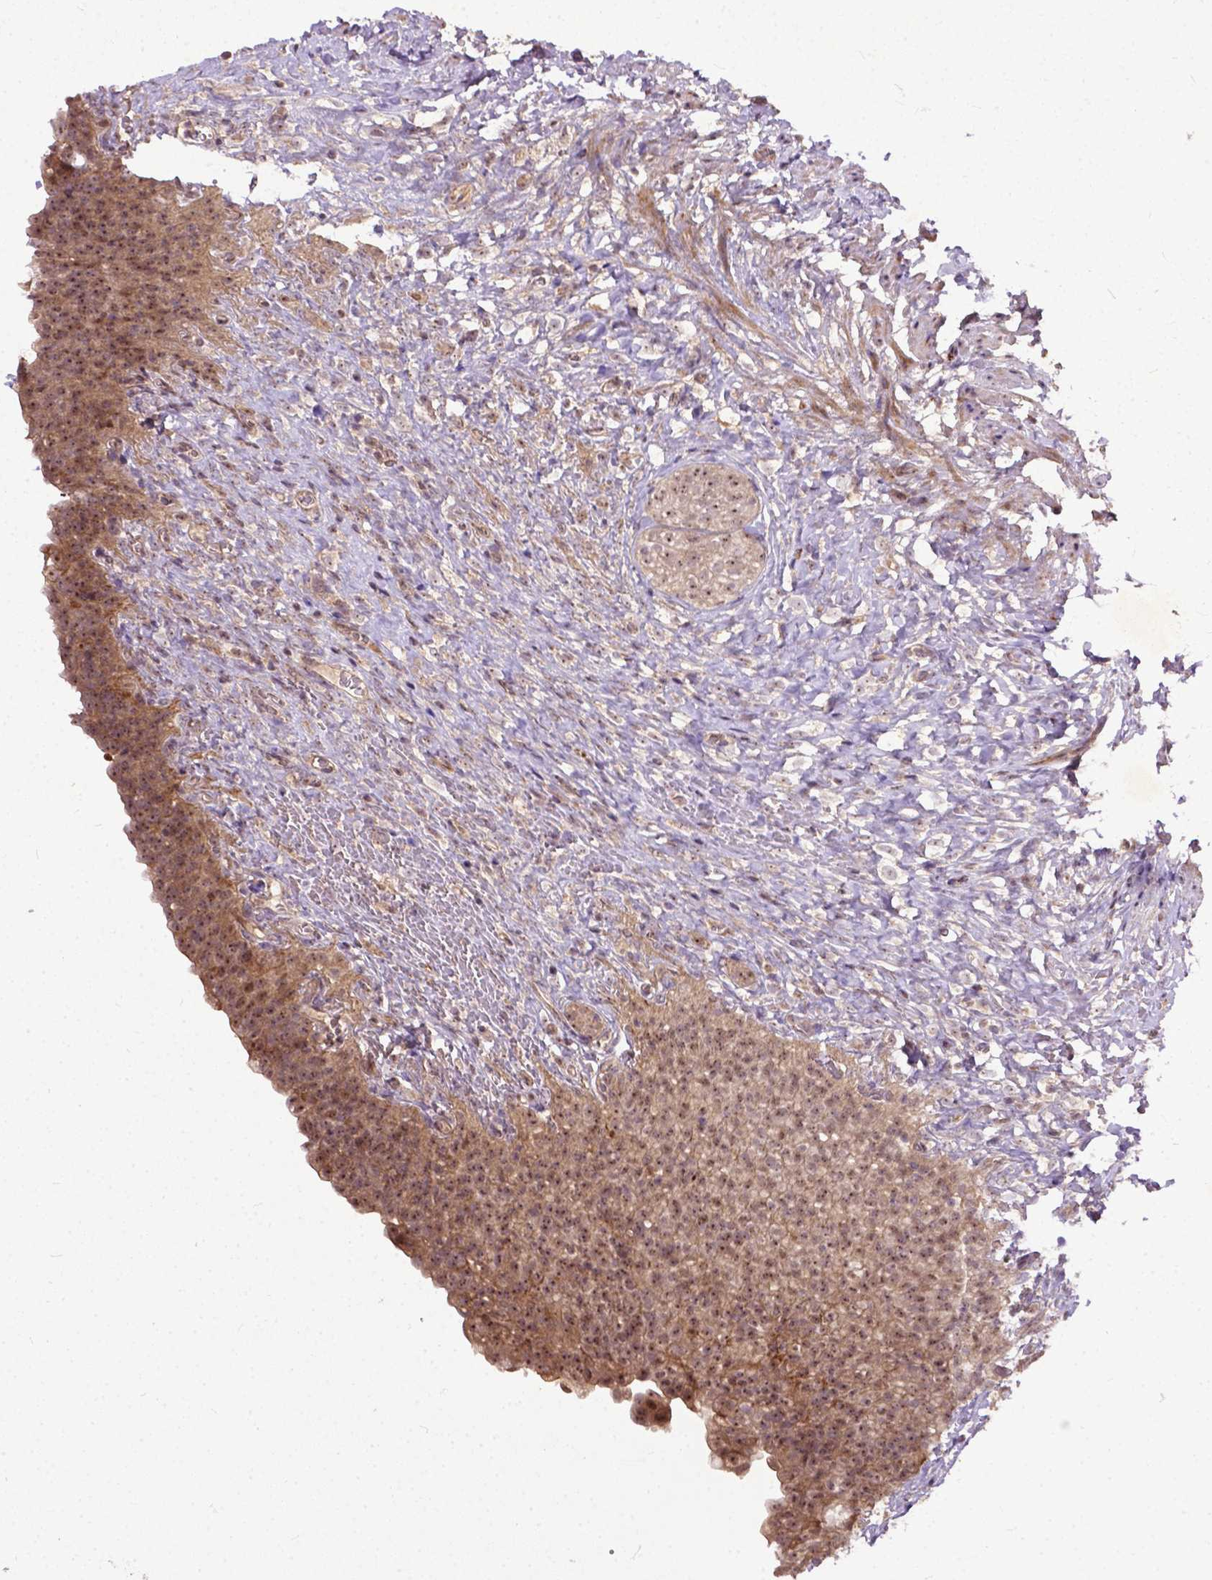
{"staining": {"intensity": "moderate", "quantity": ">75%", "location": "cytoplasmic/membranous,nuclear"}, "tissue": "urinary bladder", "cell_type": "Urothelial cells", "image_type": "normal", "snomed": [{"axis": "morphology", "description": "Normal tissue, NOS"}, {"axis": "topography", "description": "Urinary bladder"}, {"axis": "topography", "description": "Prostate"}], "caption": "Unremarkable urinary bladder reveals moderate cytoplasmic/membranous,nuclear positivity in about >75% of urothelial cells, visualized by immunohistochemistry.", "gene": "PARP3", "patient": {"sex": "male", "age": 76}}